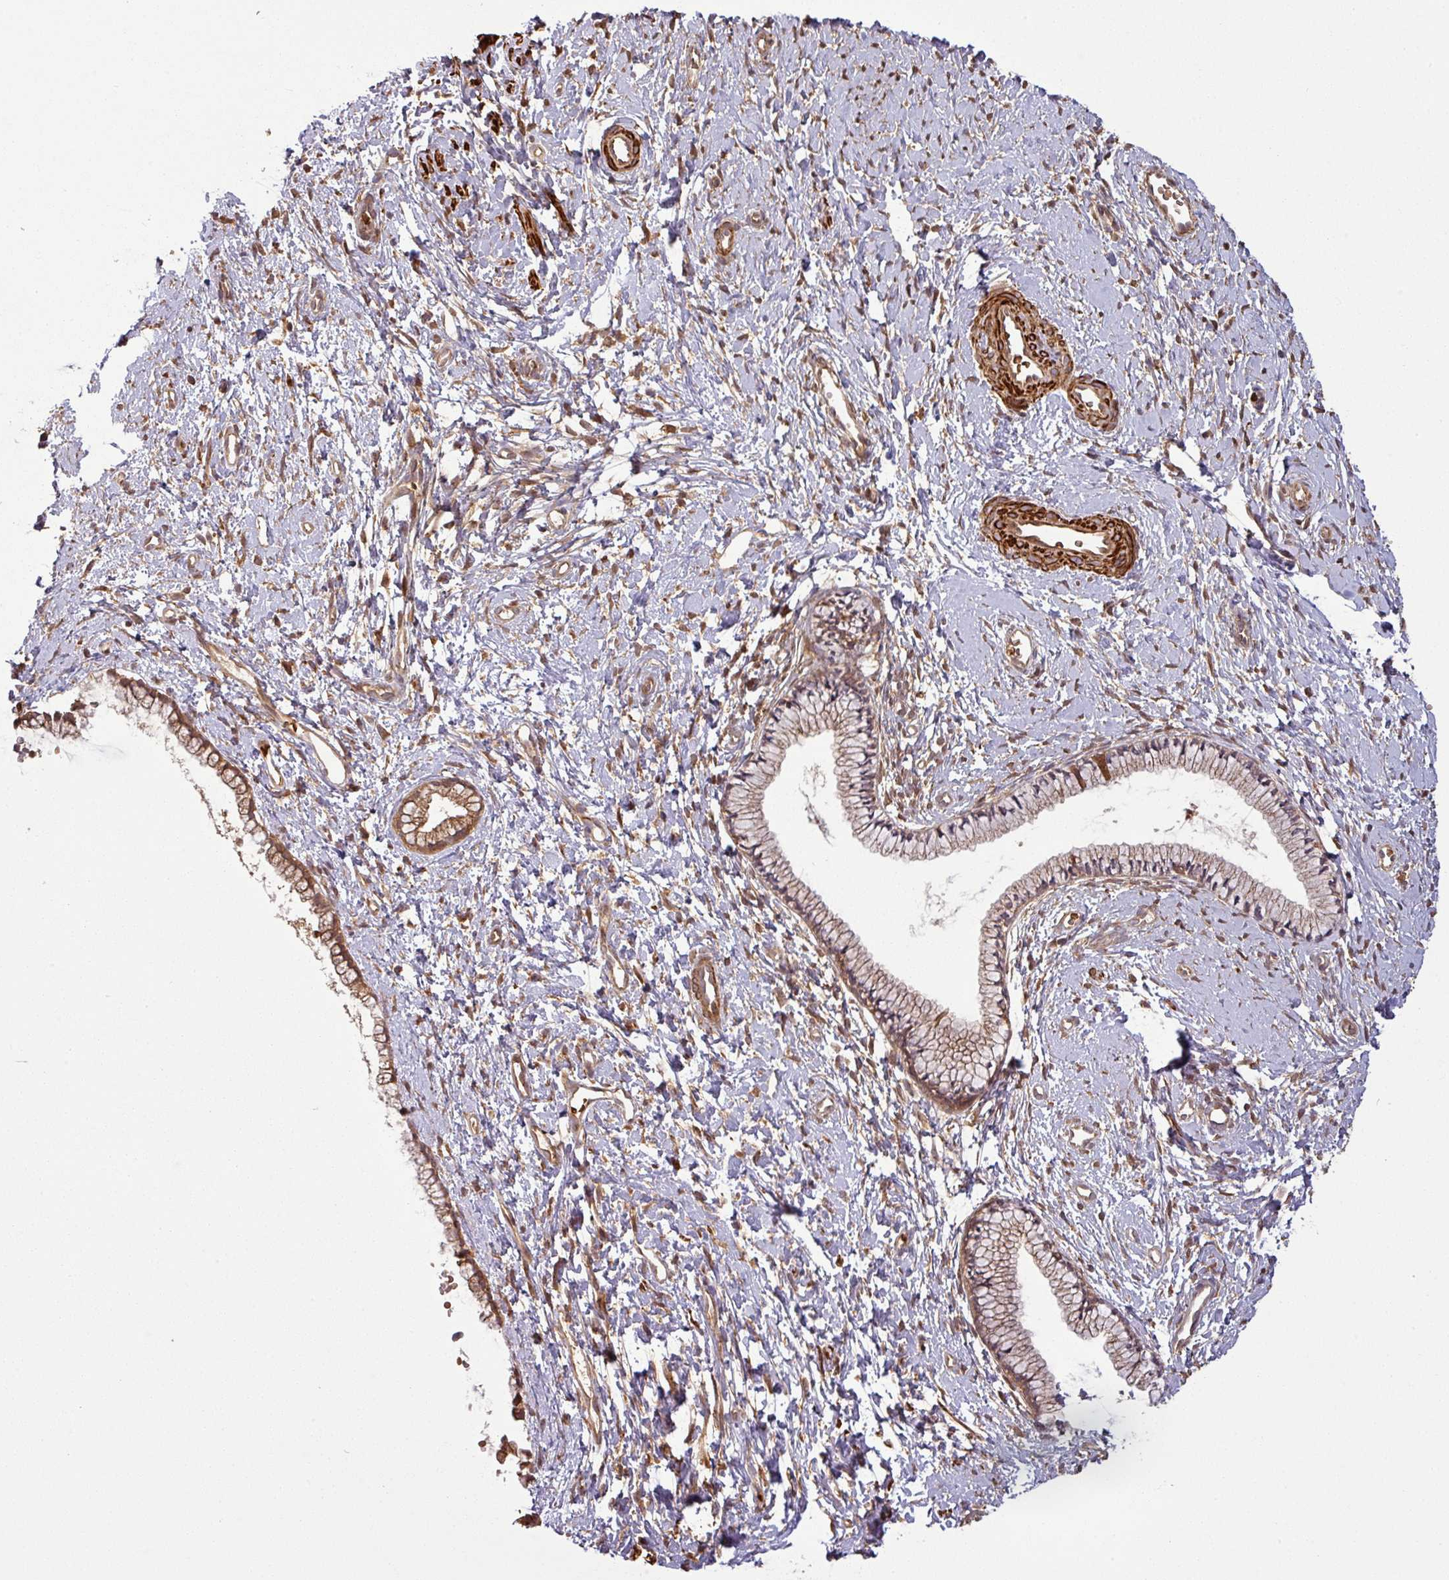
{"staining": {"intensity": "moderate", "quantity": ">75%", "location": "cytoplasmic/membranous"}, "tissue": "cervix", "cell_type": "Glandular cells", "image_type": "normal", "snomed": [{"axis": "morphology", "description": "Normal tissue, NOS"}, {"axis": "topography", "description": "Cervix"}], "caption": "IHC histopathology image of benign human cervix stained for a protein (brown), which exhibits medium levels of moderate cytoplasmic/membranous staining in about >75% of glandular cells.", "gene": "MAP3K6", "patient": {"sex": "female", "age": 57}}